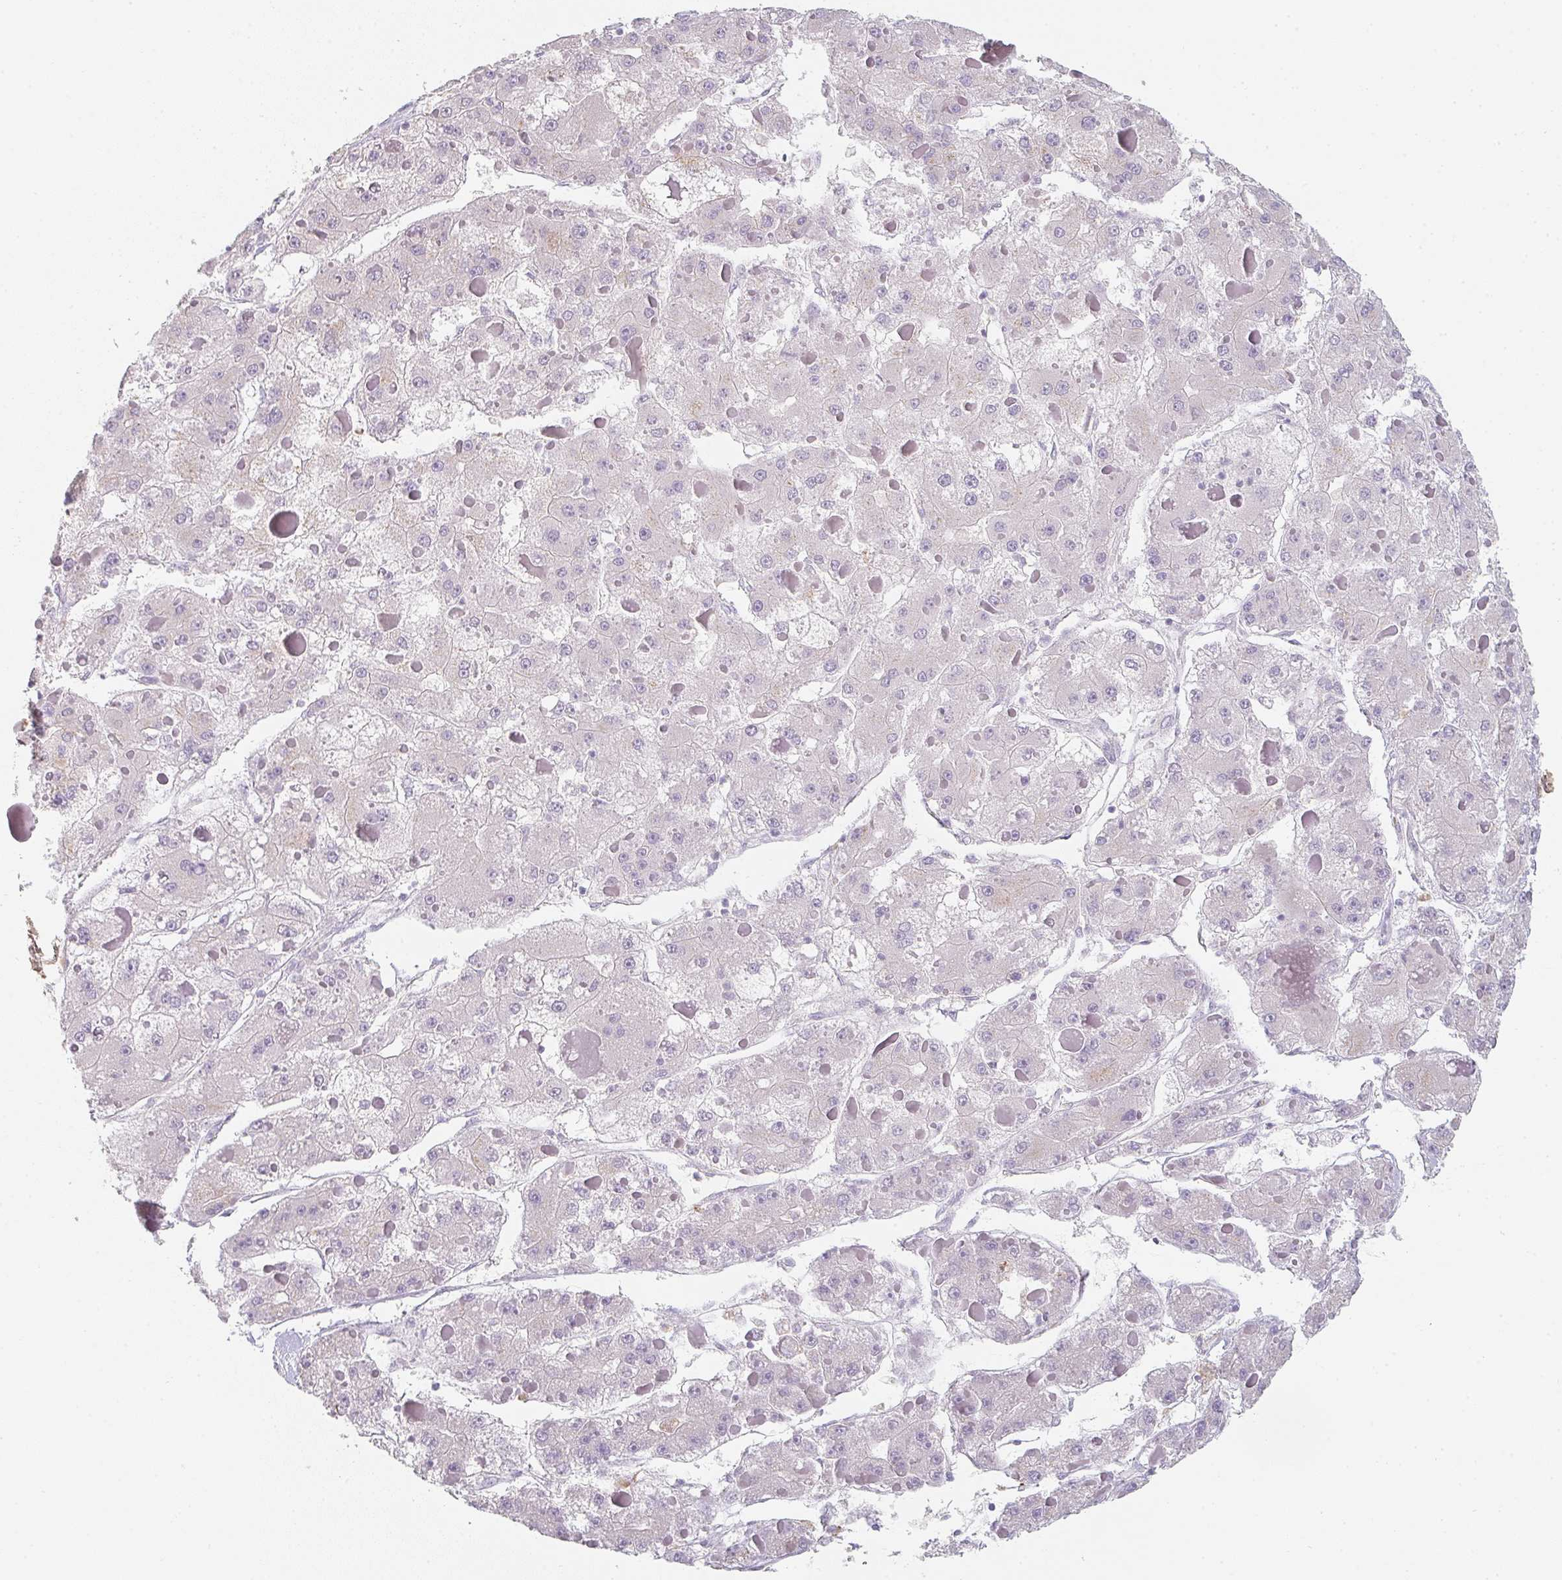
{"staining": {"intensity": "negative", "quantity": "none", "location": "none"}, "tissue": "liver cancer", "cell_type": "Tumor cells", "image_type": "cancer", "snomed": [{"axis": "morphology", "description": "Carcinoma, Hepatocellular, NOS"}, {"axis": "topography", "description": "Liver"}], "caption": "There is no significant positivity in tumor cells of hepatocellular carcinoma (liver).", "gene": "C1QTNF8", "patient": {"sex": "female", "age": 73}}